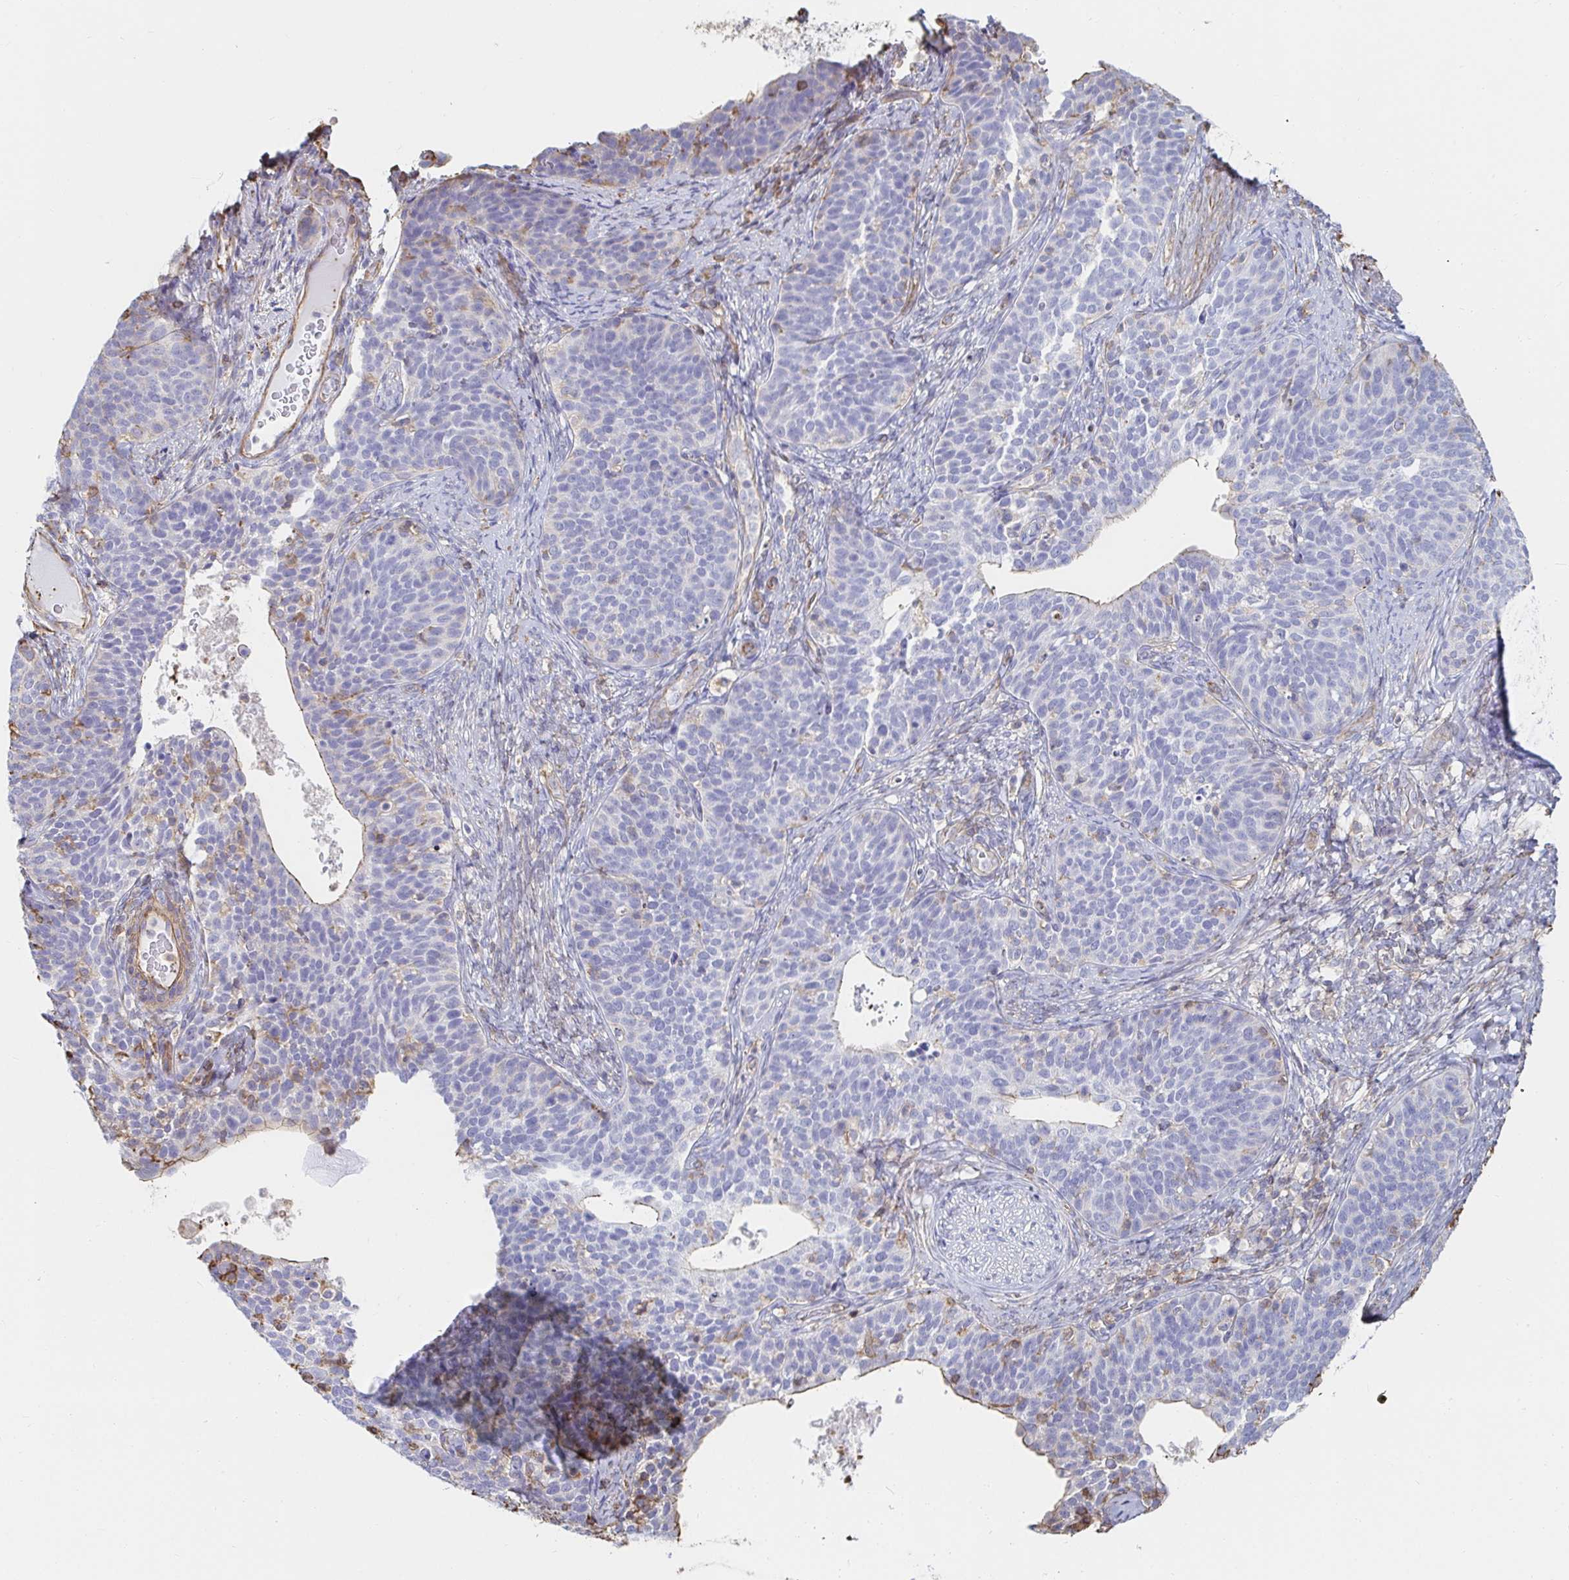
{"staining": {"intensity": "negative", "quantity": "none", "location": "none"}, "tissue": "cervical cancer", "cell_type": "Tumor cells", "image_type": "cancer", "snomed": [{"axis": "morphology", "description": "Squamous cell carcinoma, NOS"}, {"axis": "topography", "description": "Cervix"}], "caption": "A photomicrograph of human cervical cancer (squamous cell carcinoma) is negative for staining in tumor cells.", "gene": "PTPN14", "patient": {"sex": "female", "age": 69}}